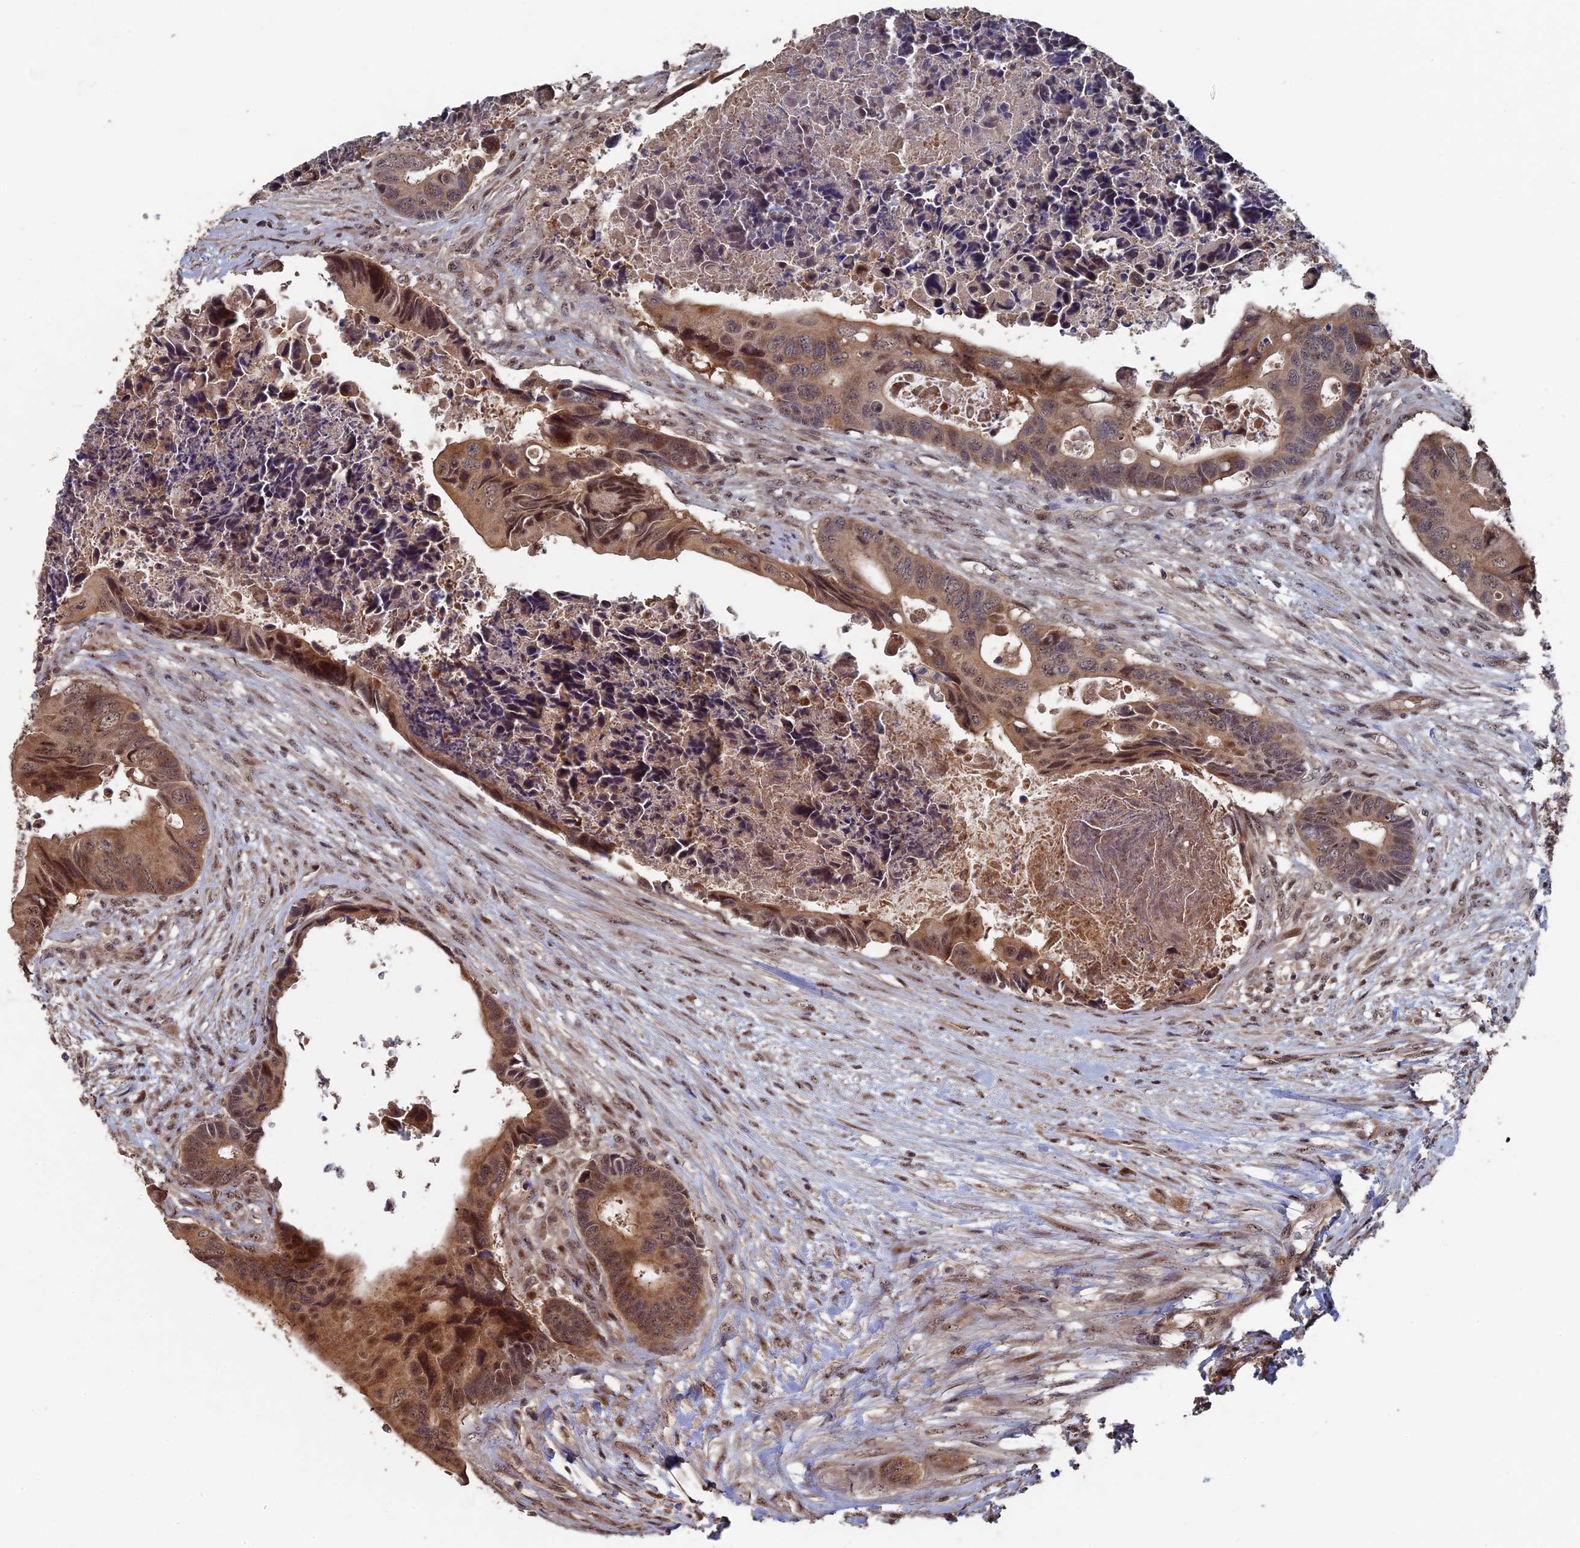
{"staining": {"intensity": "moderate", "quantity": ">75%", "location": "cytoplasmic/membranous,nuclear"}, "tissue": "colorectal cancer", "cell_type": "Tumor cells", "image_type": "cancer", "snomed": [{"axis": "morphology", "description": "Adenocarcinoma, NOS"}, {"axis": "topography", "description": "Rectum"}], "caption": "Colorectal cancer was stained to show a protein in brown. There is medium levels of moderate cytoplasmic/membranous and nuclear staining in about >75% of tumor cells.", "gene": "KIAA1328", "patient": {"sex": "female", "age": 78}}